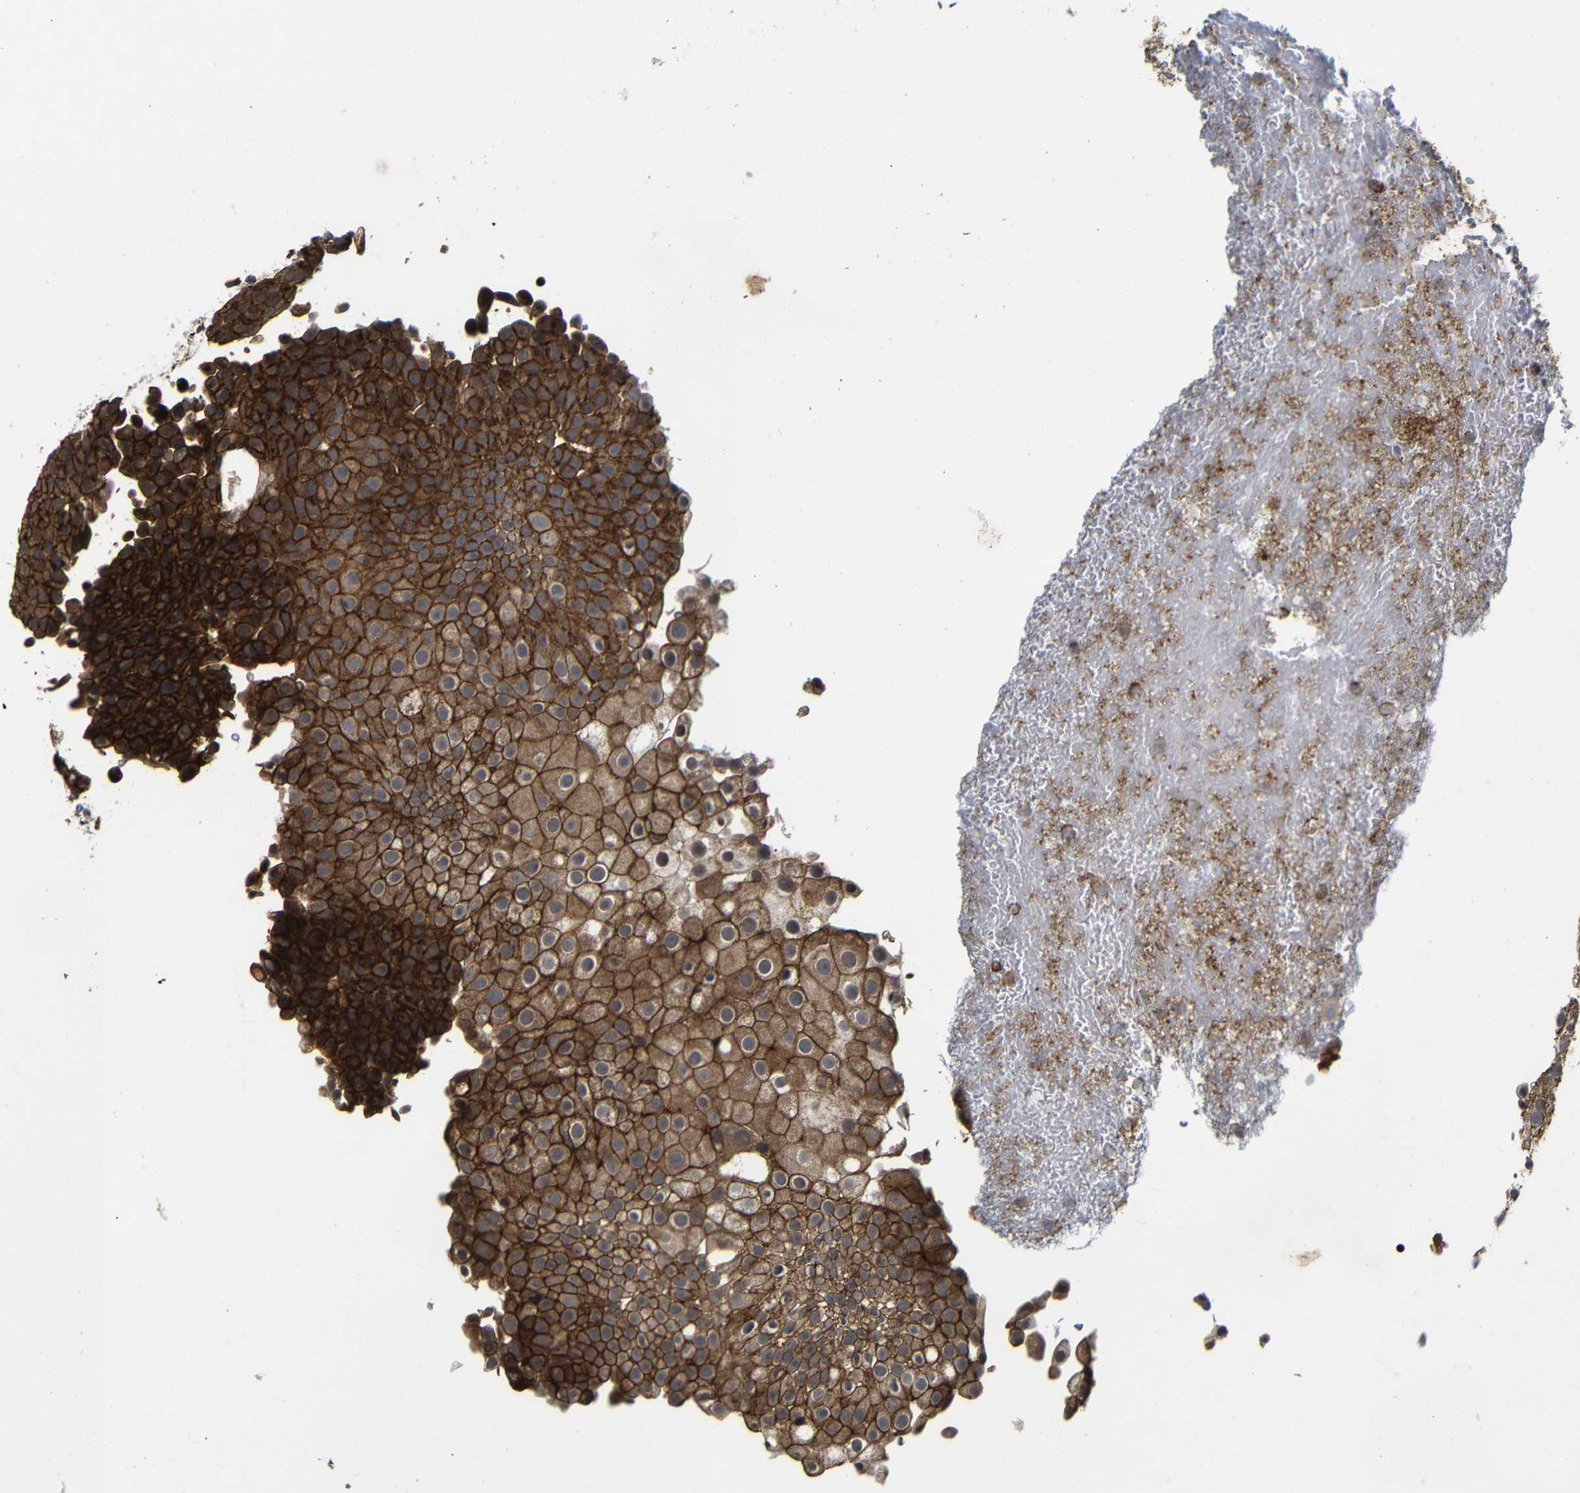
{"staining": {"intensity": "strong", "quantity": ">75%", "location": "cytoplasmic/membranous"}, "tissue": "urothelial cancer", "cell_type": "Tumor cells", "image_type": "cancer", "snomed": [{"axis": "morphology", "description": "Urothelial carcinoma, Low grade"}, {"axis": "topography", "description": "Urinary bladder"}], "caption": "Tumor cells display high levels of strong cytoplasmic/membranous positivity in about >75% of cells in urothelial cancer. The staining was performed using DAB (3,3'-diaminobenzidine) to visualize the protein expression in brown, while the nuclei were stained in blue with hematoxylin (Magnification: 20x).", "gene": "NANOS1", "patient": {"sex": "male", "age": 78}}